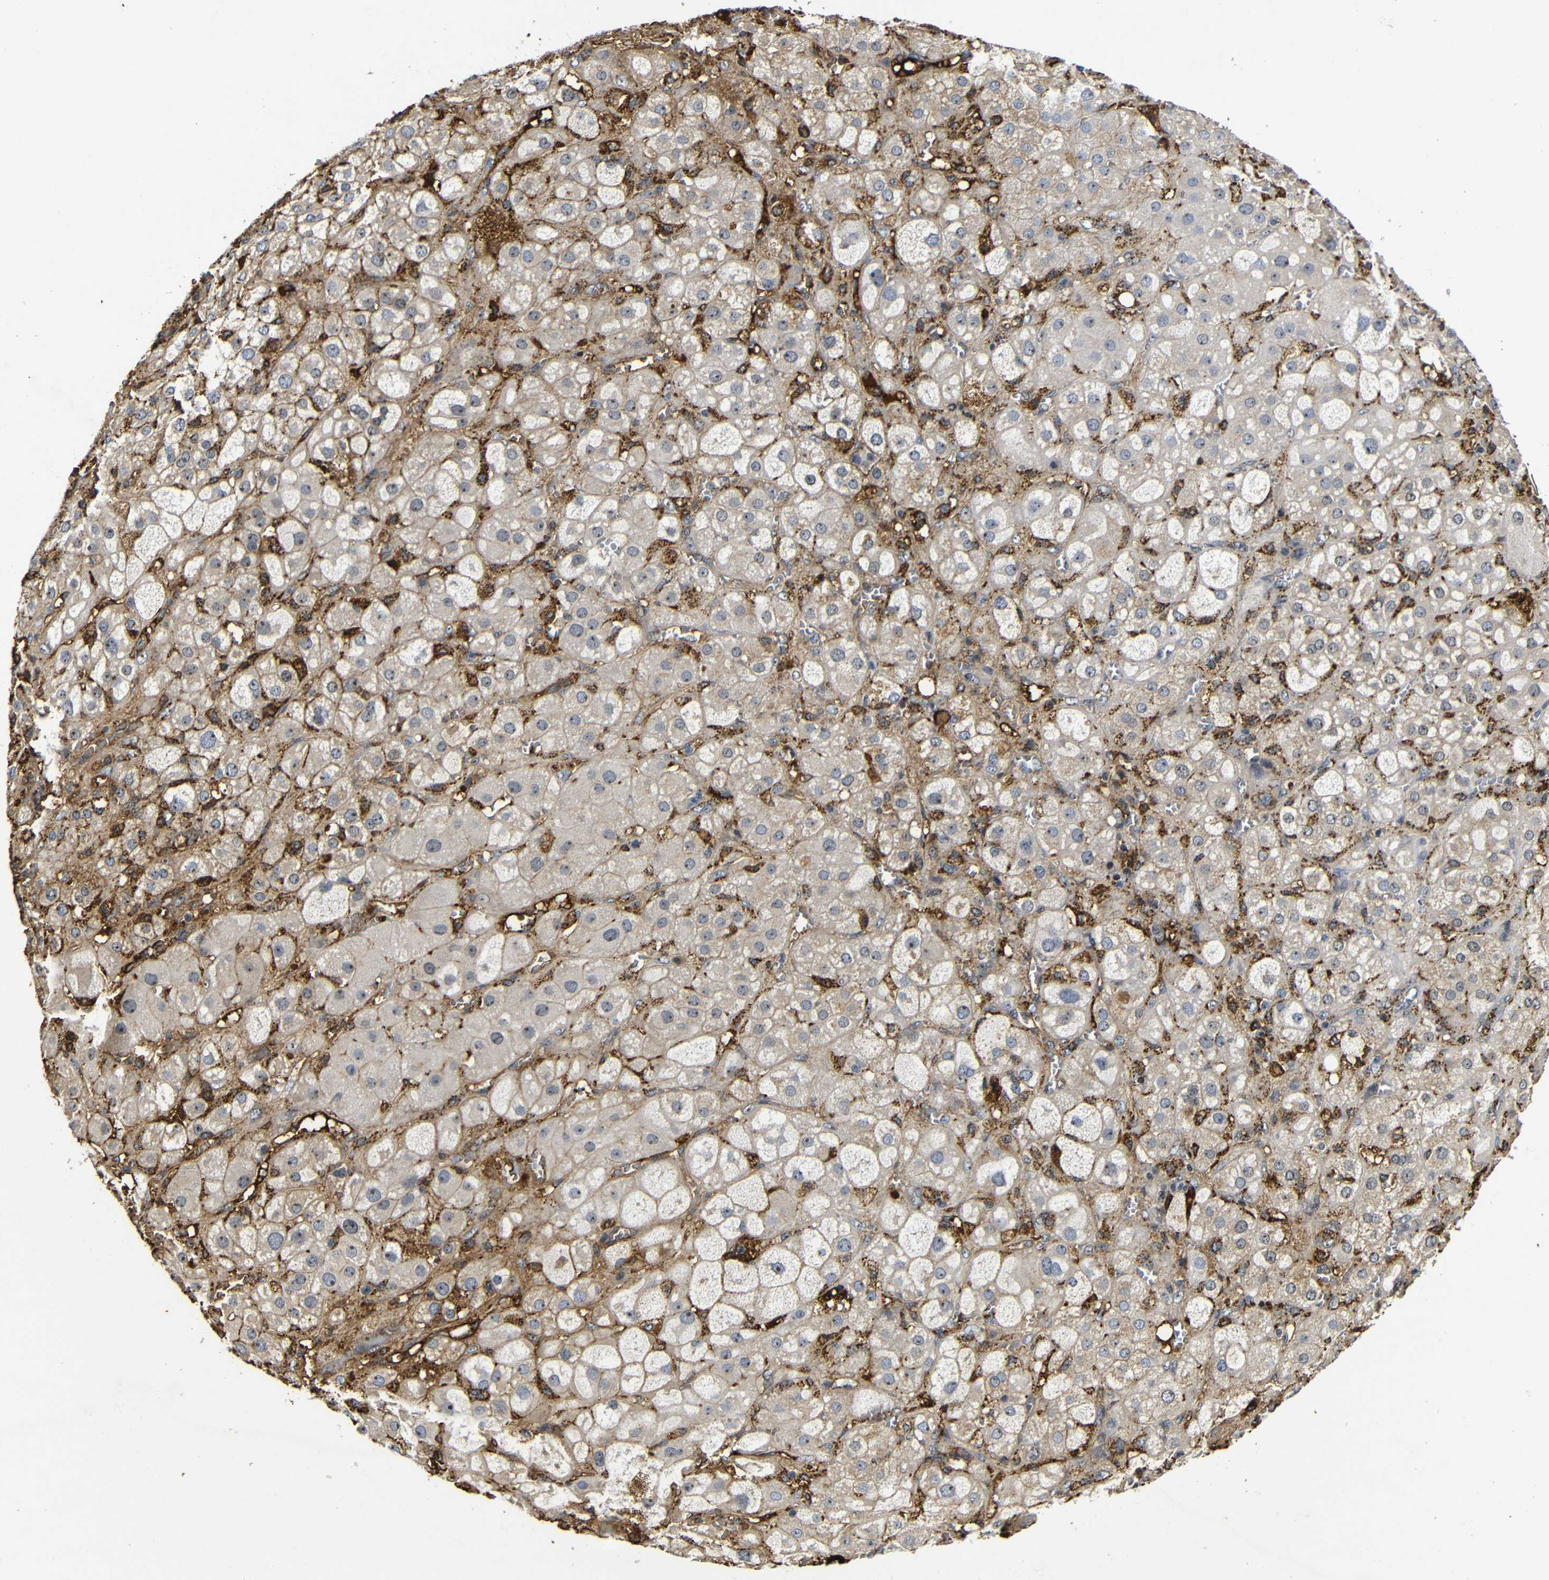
{"staining": {"intensity": "moderate", "quantity": "25%-75%", "location": "cytoplasmic/membranous,nuclear"}, "tissue": "adrenal gland", "cell_type": "Glandular cells", "image_type": "normal", "snomed": [{"axis": "morphology", "description": "Normal tissue, NOS"}, {"axis": "topography", "description": "Adrenal gland"}], "caption": "Immunohistochemical staining of unremarkable adrenal gland displays medium levels of moderate cytoplasmic/membranous,nuclear expression in approximately 25%-75% of glandular cells. The staining was performed using DAB (3,3'-diaminobenzidine) to visualize the protein expression in brown, while the nuclei were stained in blue with hematoxylin (Magnification: 20x).", "gene": "MYC", "patient": {"sex": "female", "age": 47}}